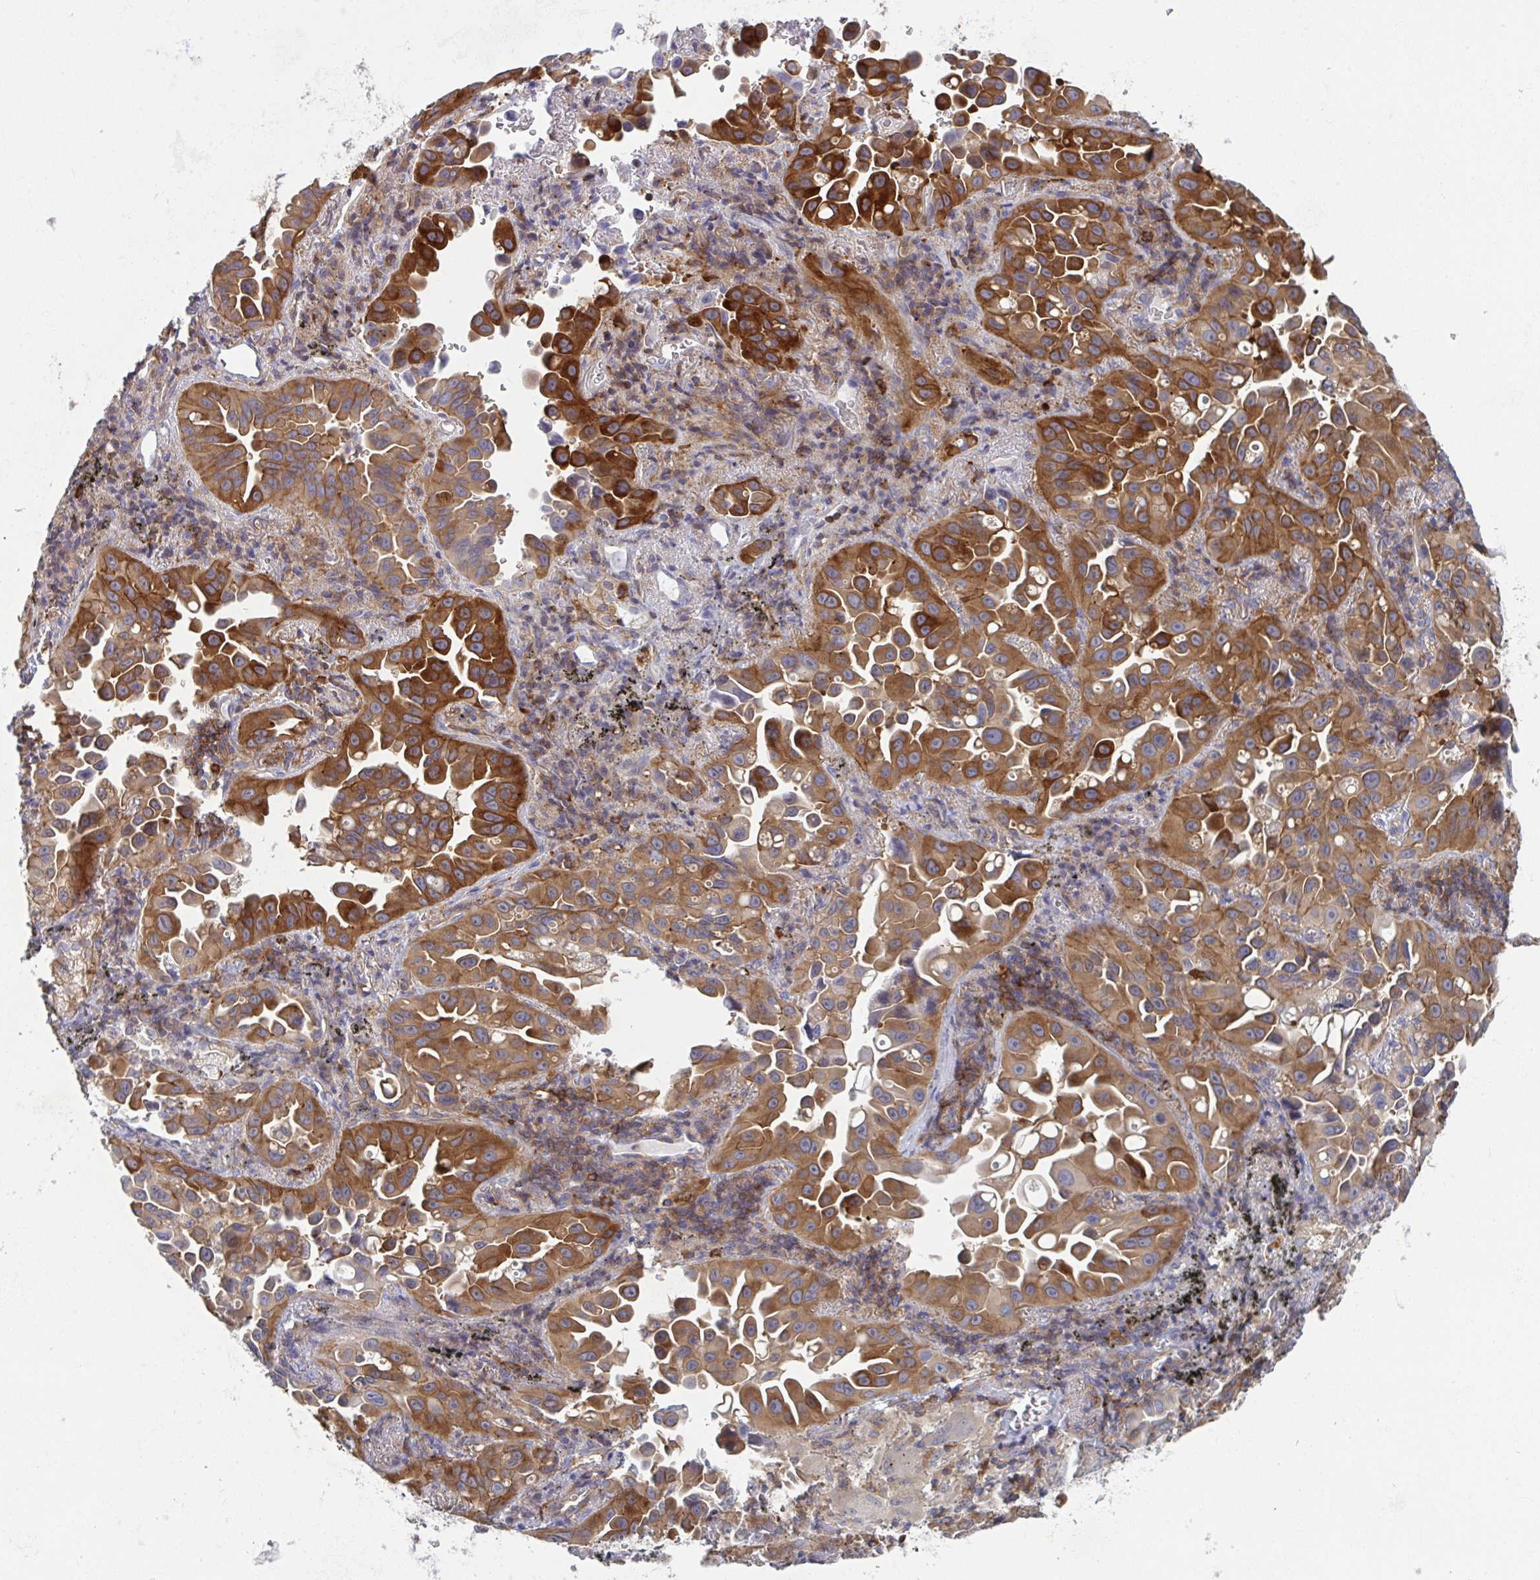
{"staining": {"intensity": "strong", "quantity": ">75%", "location": "cytoplasmic/membranous"}, "tissue": "lung cancer", "cell_type": "Tumor cells", "image_type": "cancer", "snomed": [{"axis": "morphology", "description": "Adenocarcinoma, NOS"}, {"axis": "topography", "description": "Lung"}], "caption": "Tumor cells reveal strong cytoplasmic/membranous positivity in about >75% of cells in lung adenocarcinoma.", "gene": "DISP2", "patient": {"sex": "male", "age": 68}}